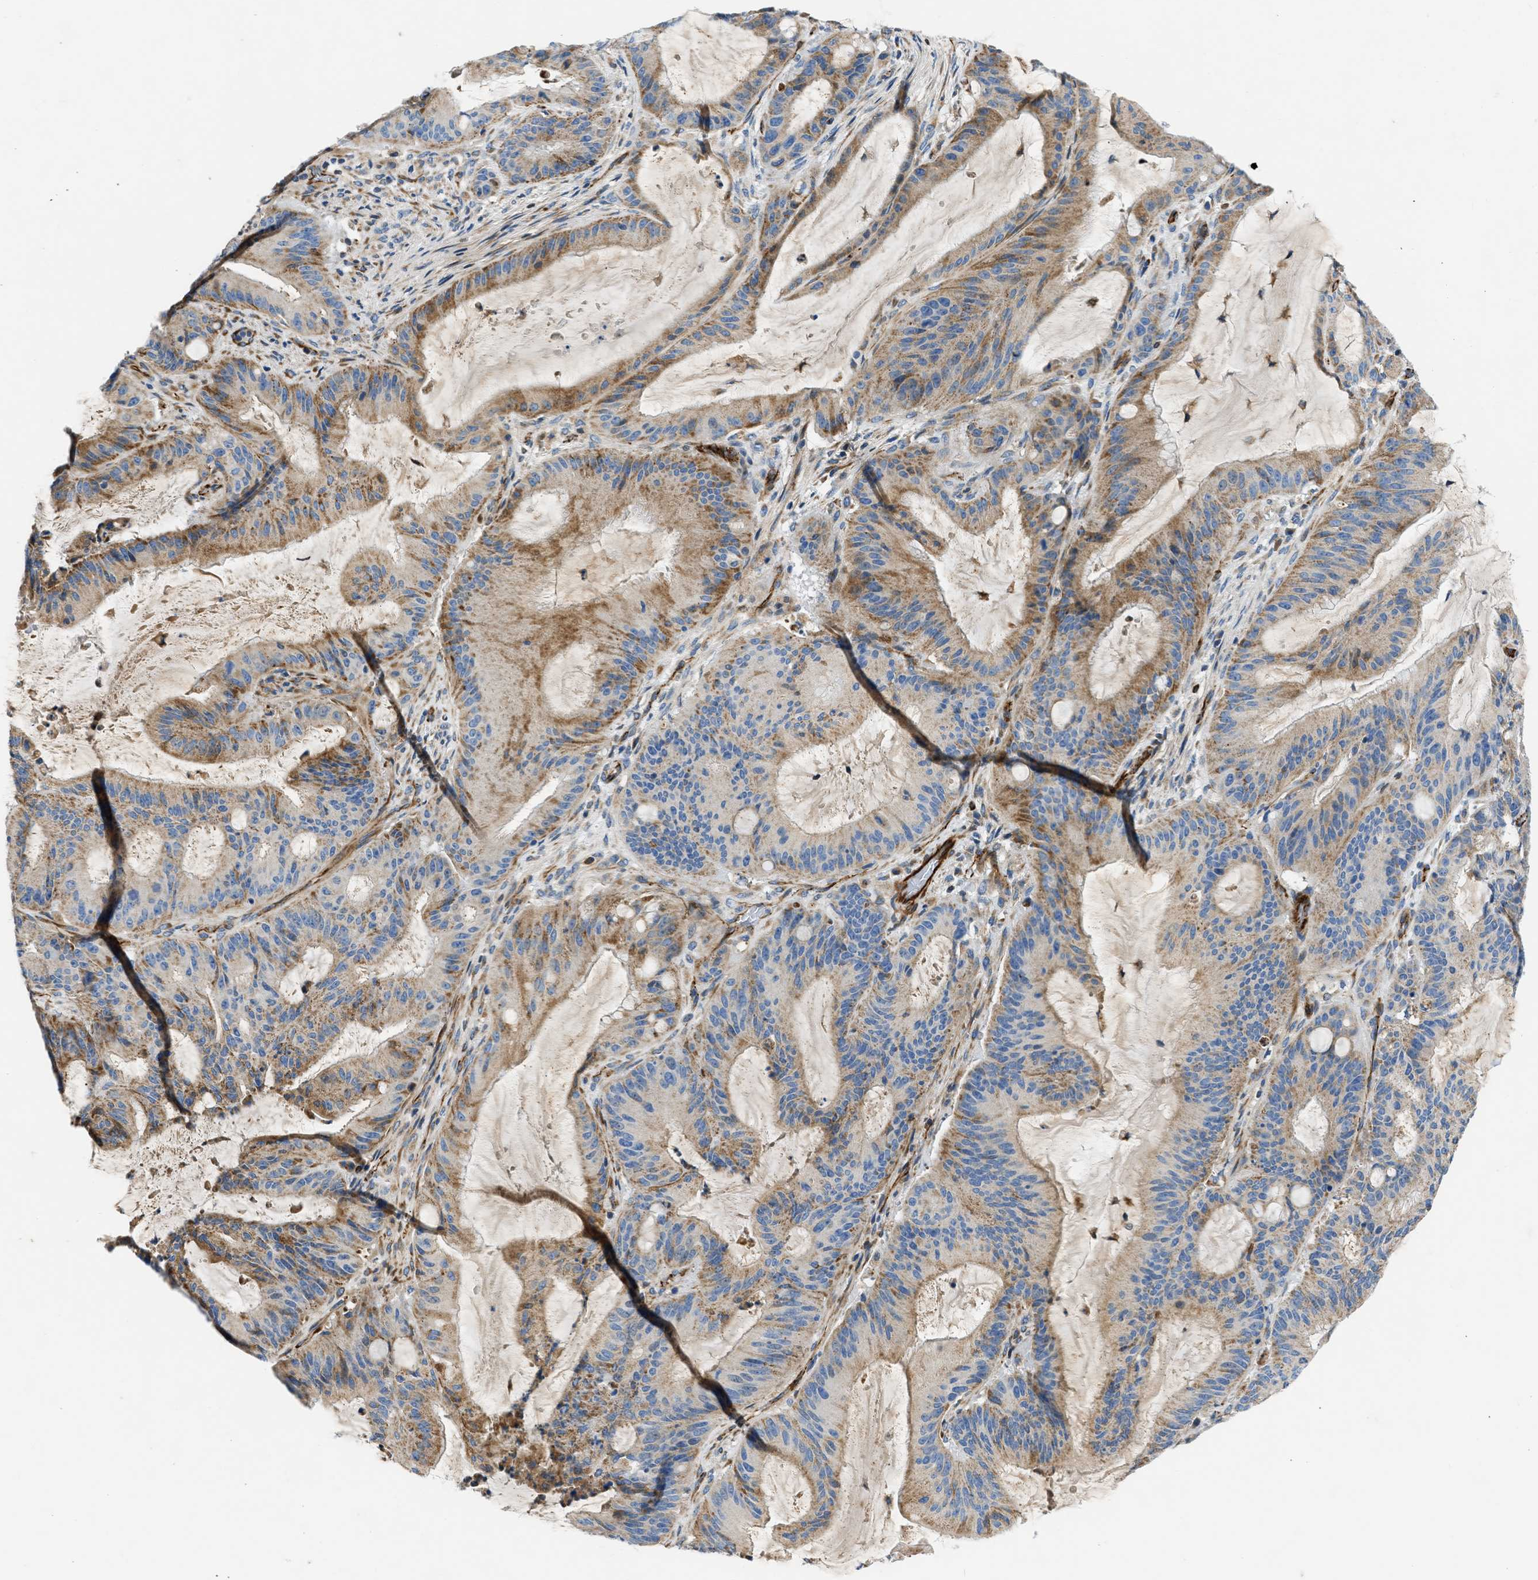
{"staining": {"intensity": "moderate", "quantity": "25%-75%", "location": "cytoplasmic/membranous"}, "tissue": "liver cancer", "cell_type": "Tumor cells", "image_type": "cancer", "snomed": [{"axis": "morphology", "description": "Normal tissue, NOS"}, {"axis": "morphology", "description": "Cholangiocarcinoma"}, {"axis": "topography", "description": "Liver"}, {"axis": "topography", "description": "Peripheral nerve tissue"}], "caption": "Protein staining demonstrates moderate cytoplasmic/membranous positivity in about 25%-75% of tumor cells in cholangiocarcinoma (liver).", "gene": "ULK4", "patient": {"sex": "female", "age": 73}}